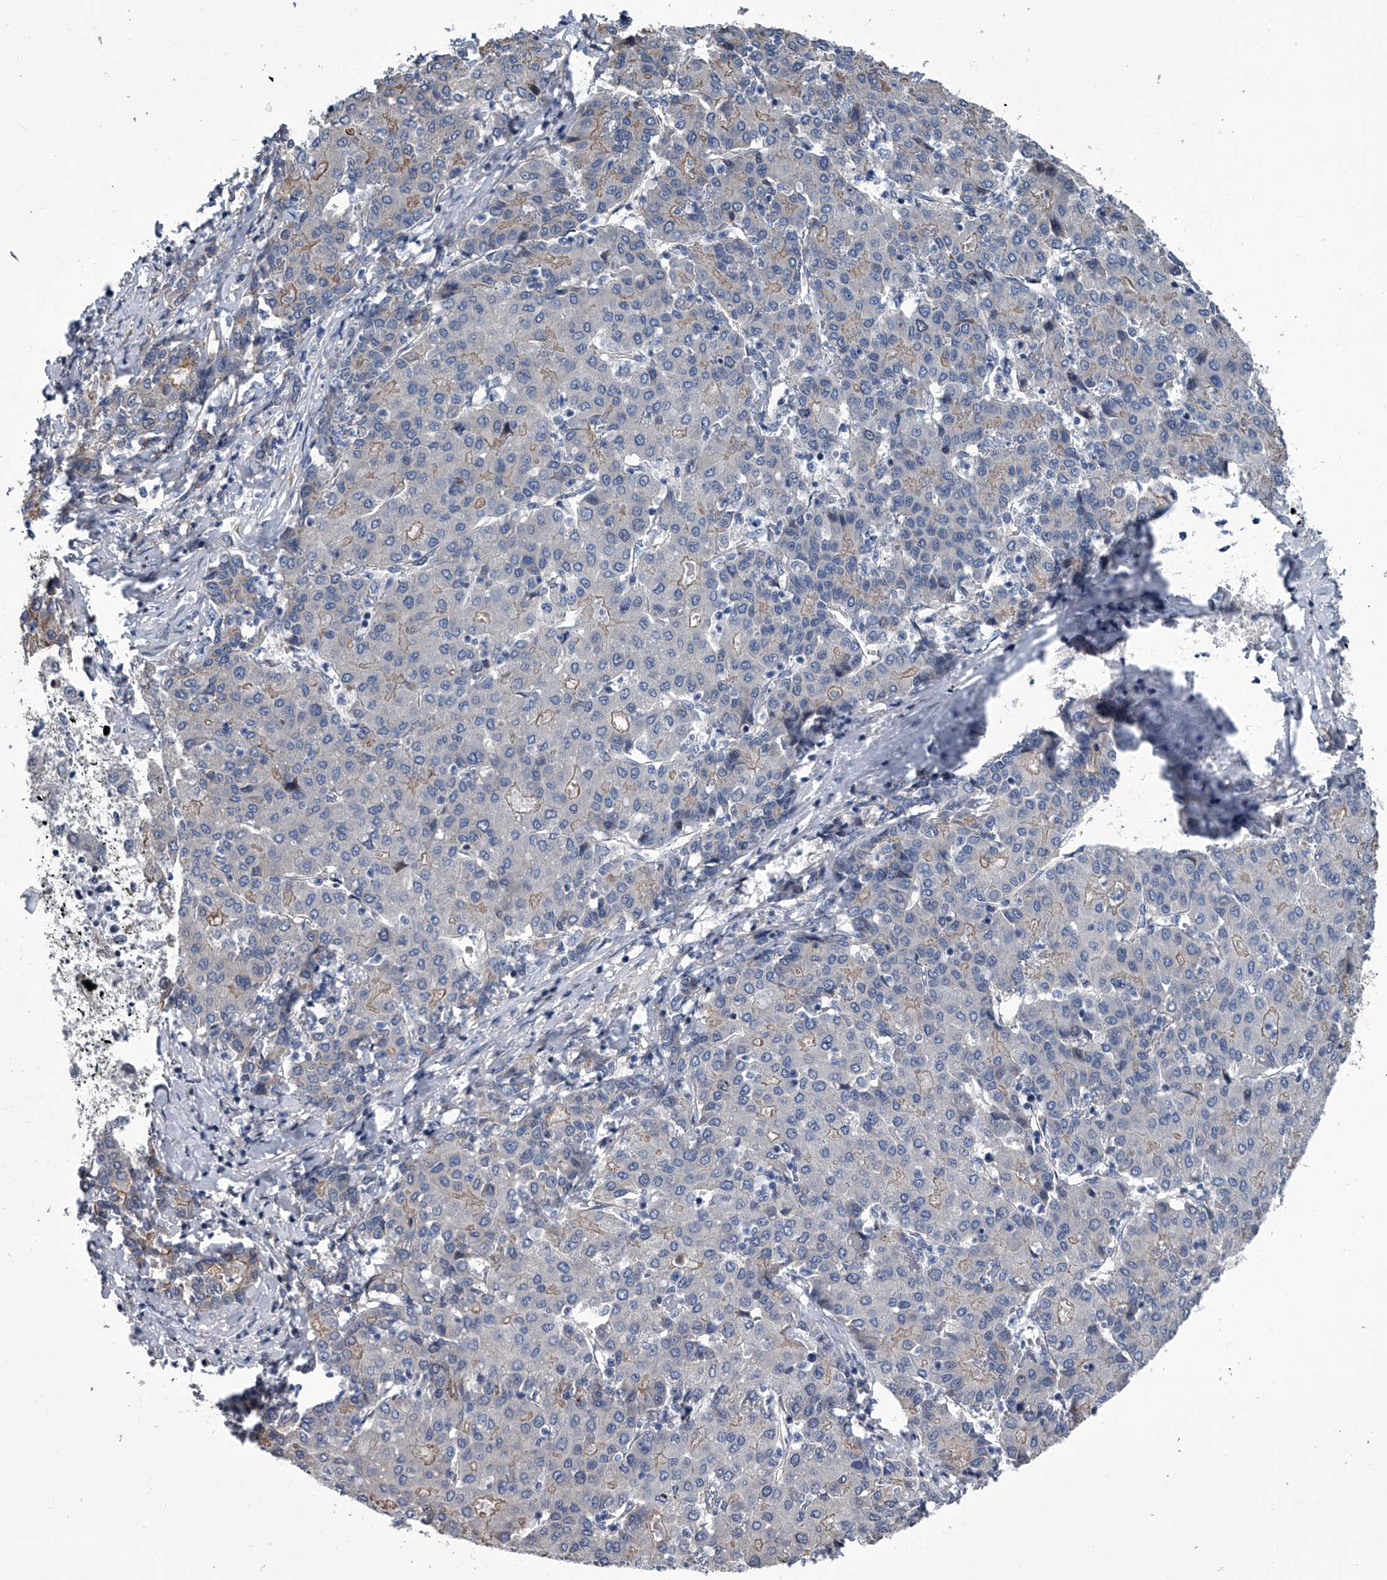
{"staining": {"intensity": "weak", "quantity": "<25%", "location": "cytoplasmic/membranous"}, "tissue": "liver cancer", "cell_type": "Tumor cells", "image_type": "cancer", "snomed": [{"axis": "morphology", "description": "Carcinoma, Hepatocellular, NOS"}, {"axis": "topography", "description": "Liver"}], "caption": "DAB (3,3'-diaminobenzidine) immunohistochemical staining of hepatocellular carcinoma (liver) displays no significant staining in tumor cells.", "gene": "ABCG1", "patient": {"sex": "male", "age": 65}}